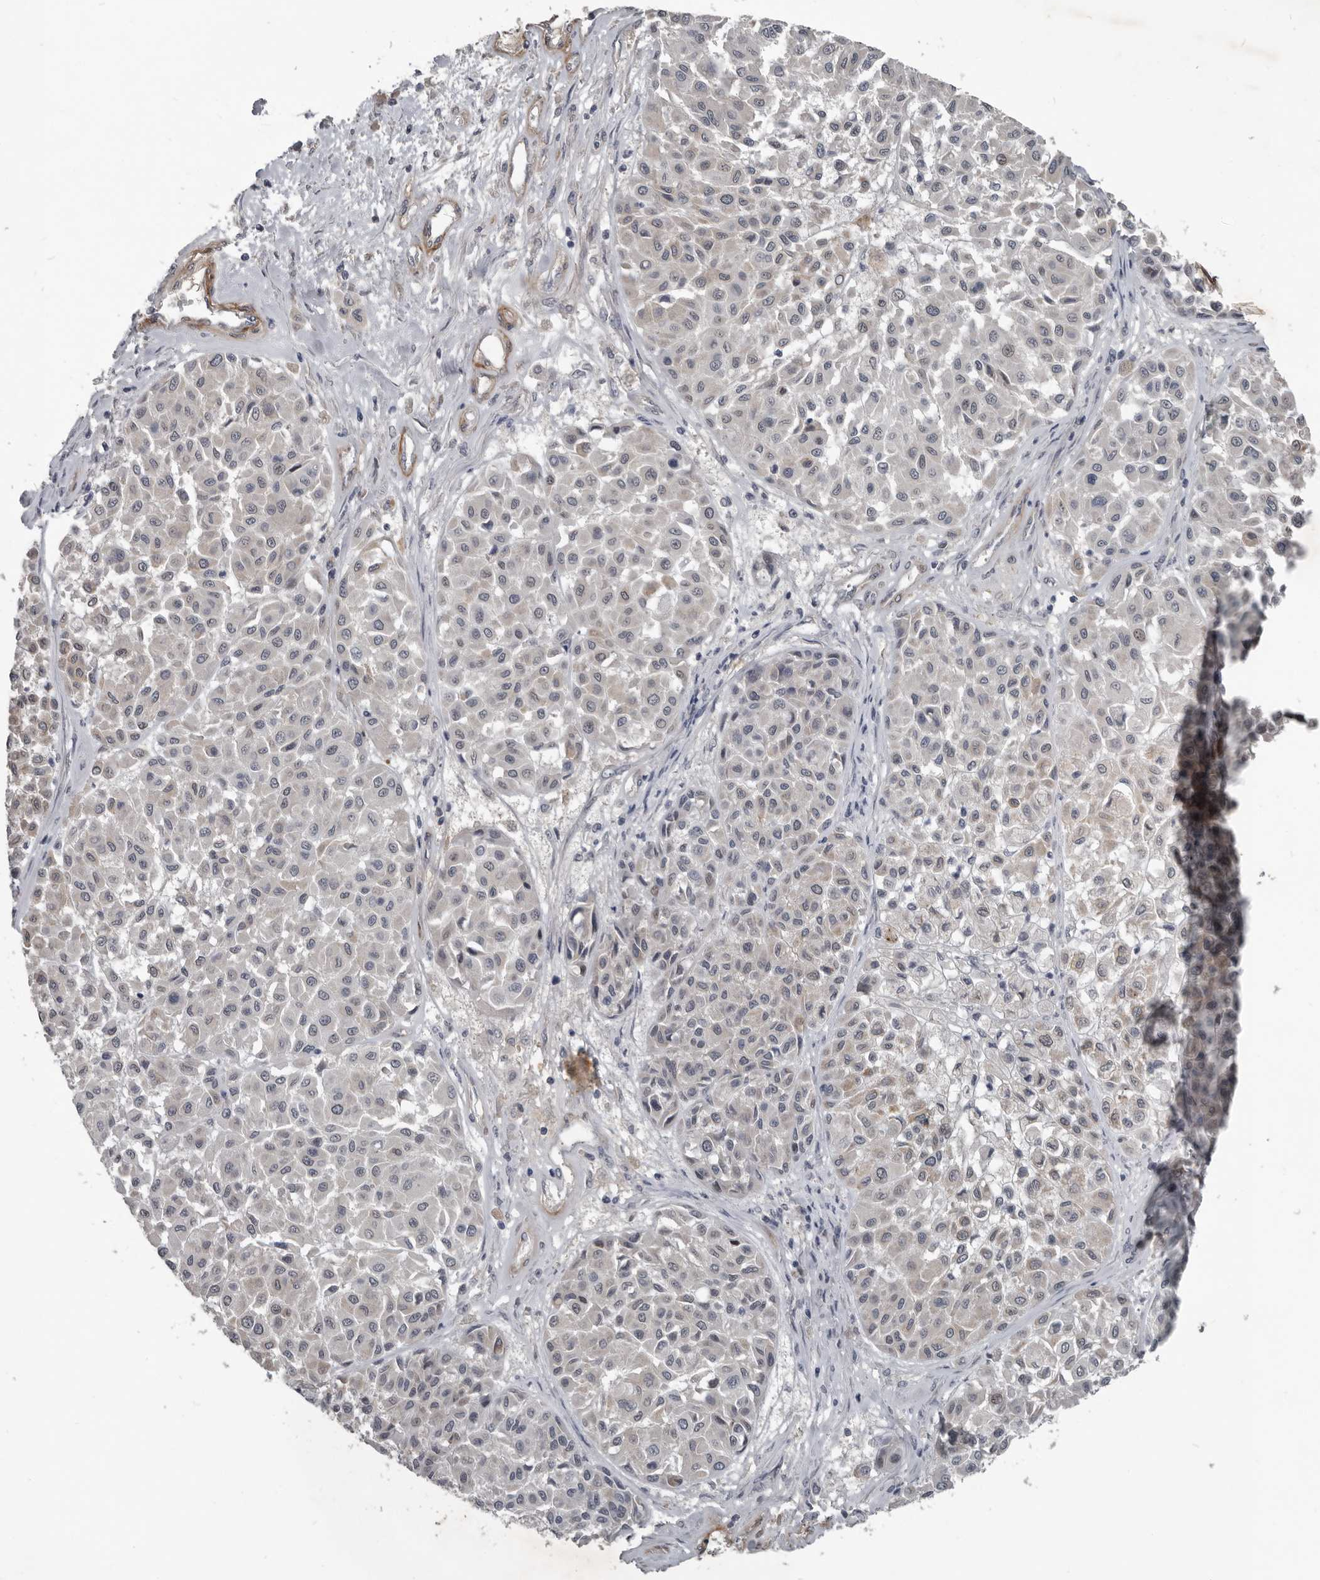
{"staining": {"intensity": "negative", "quantity": "none", "location": "none"}, "tissue": "melanoma", "cell_type": "Tumor cells", "image_type": "cancer", "snomed": [{"axis": "morphology", "description": "Malignant melanoma, Metastatic site"}, {"axis": "topography", "description": "Soft tissue"}], "caption": "There is no significant expression in tumor cells of melanoma.", "gene": "C1orf216", "patient": {"sex": "male", "age": 41}}